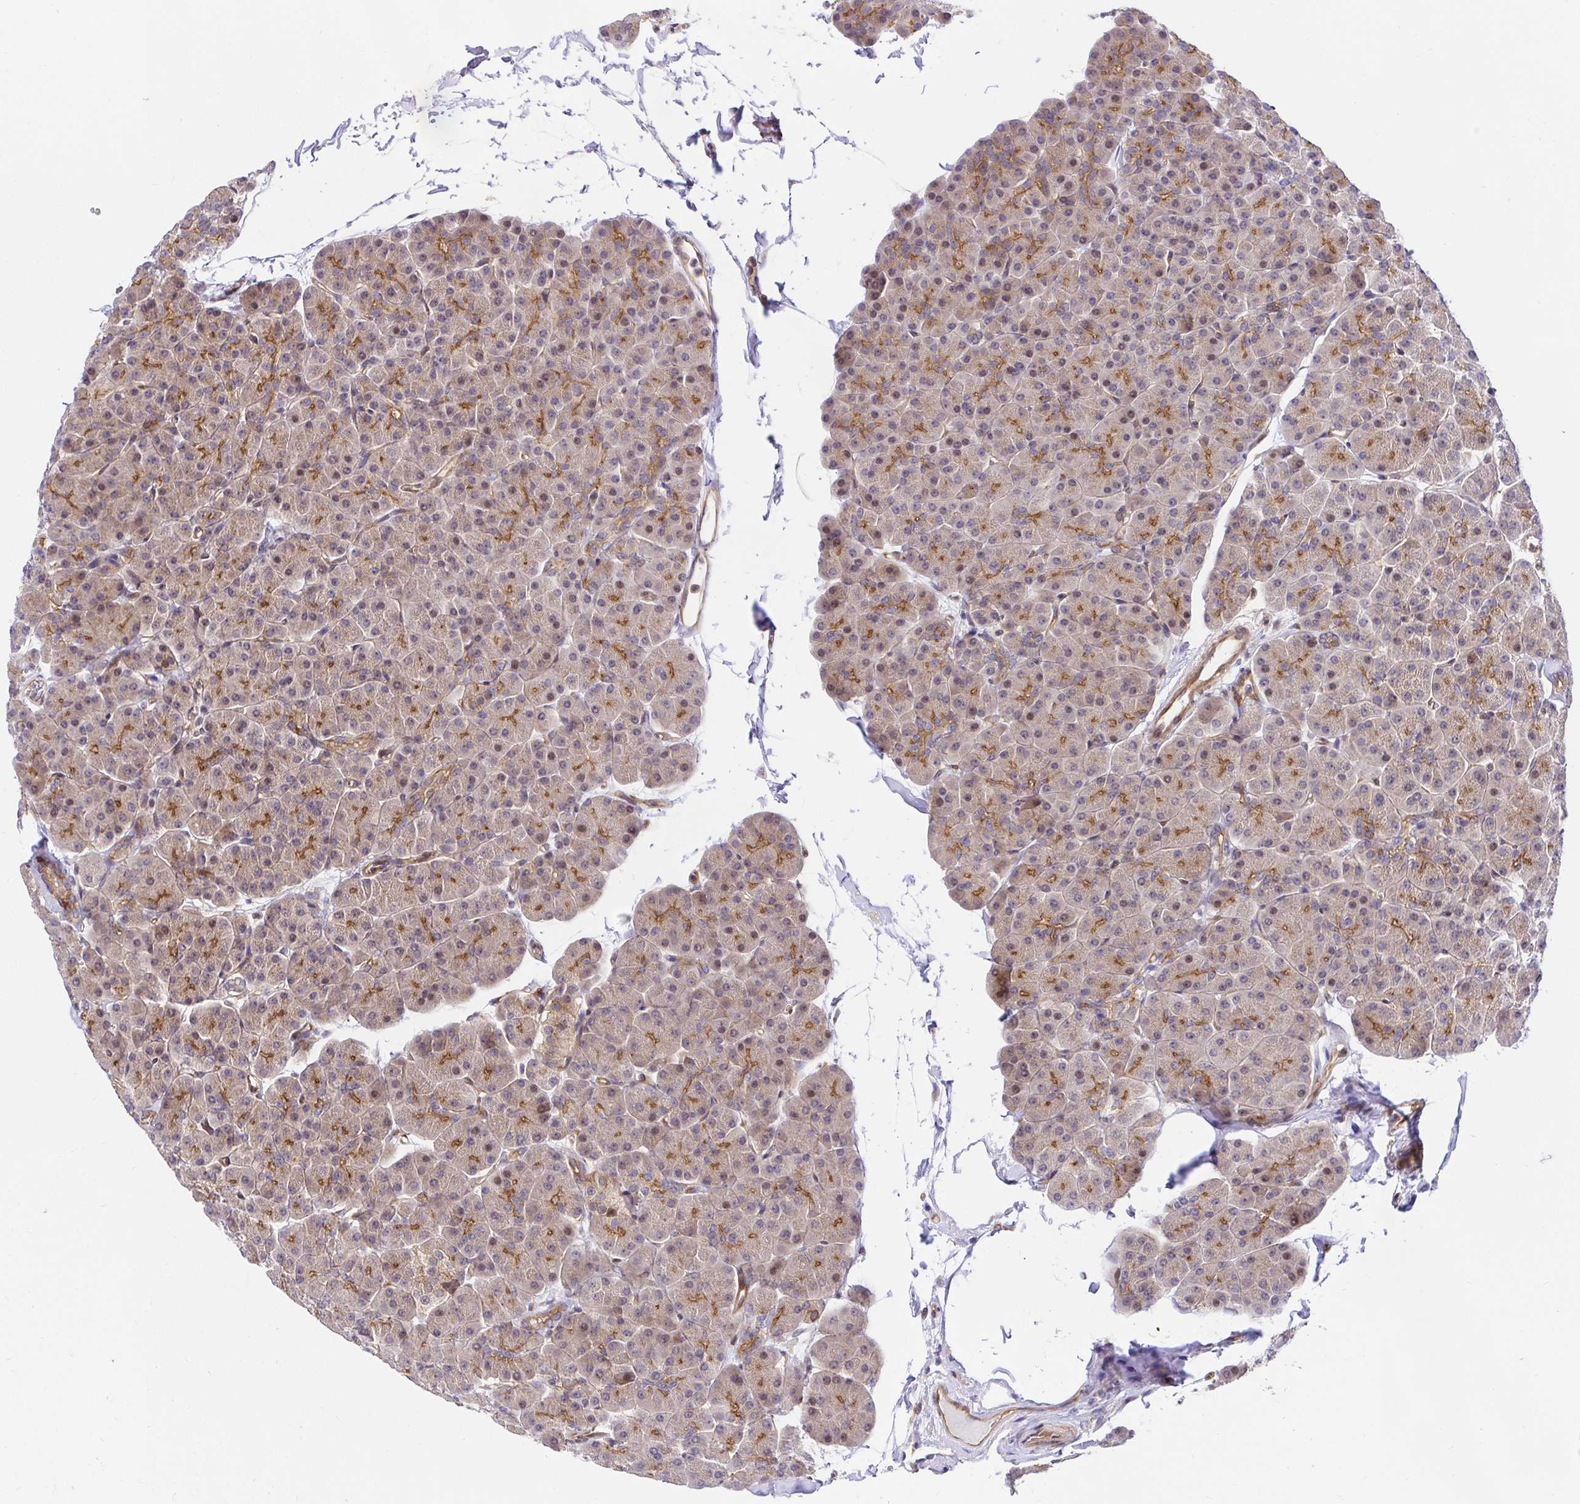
{"staining": {"intensity": "moderate", "quantity": "25%-75%", "location": "cytoplasmic/membranous"}, "tissue": "pancreas", "cell_type": "Exocrine glandular cells", "image_type": "normal", "snomed": [{"axis": "morphology", "description": "Normal tissue, NOS"}, {"axis": "topography", "description": "Pancreas"}, {"axis": "topography", "description": "Peripheral nerve tissue"}], "caption": "Protein expression analysis of unremarkable human pancreas reveals moderate cytoplasmic/membranous expression in about 25%-75% of exocrine glandular cells.", "gene": "TRIM55", "patient": {"sex": "male", "age": 54}}